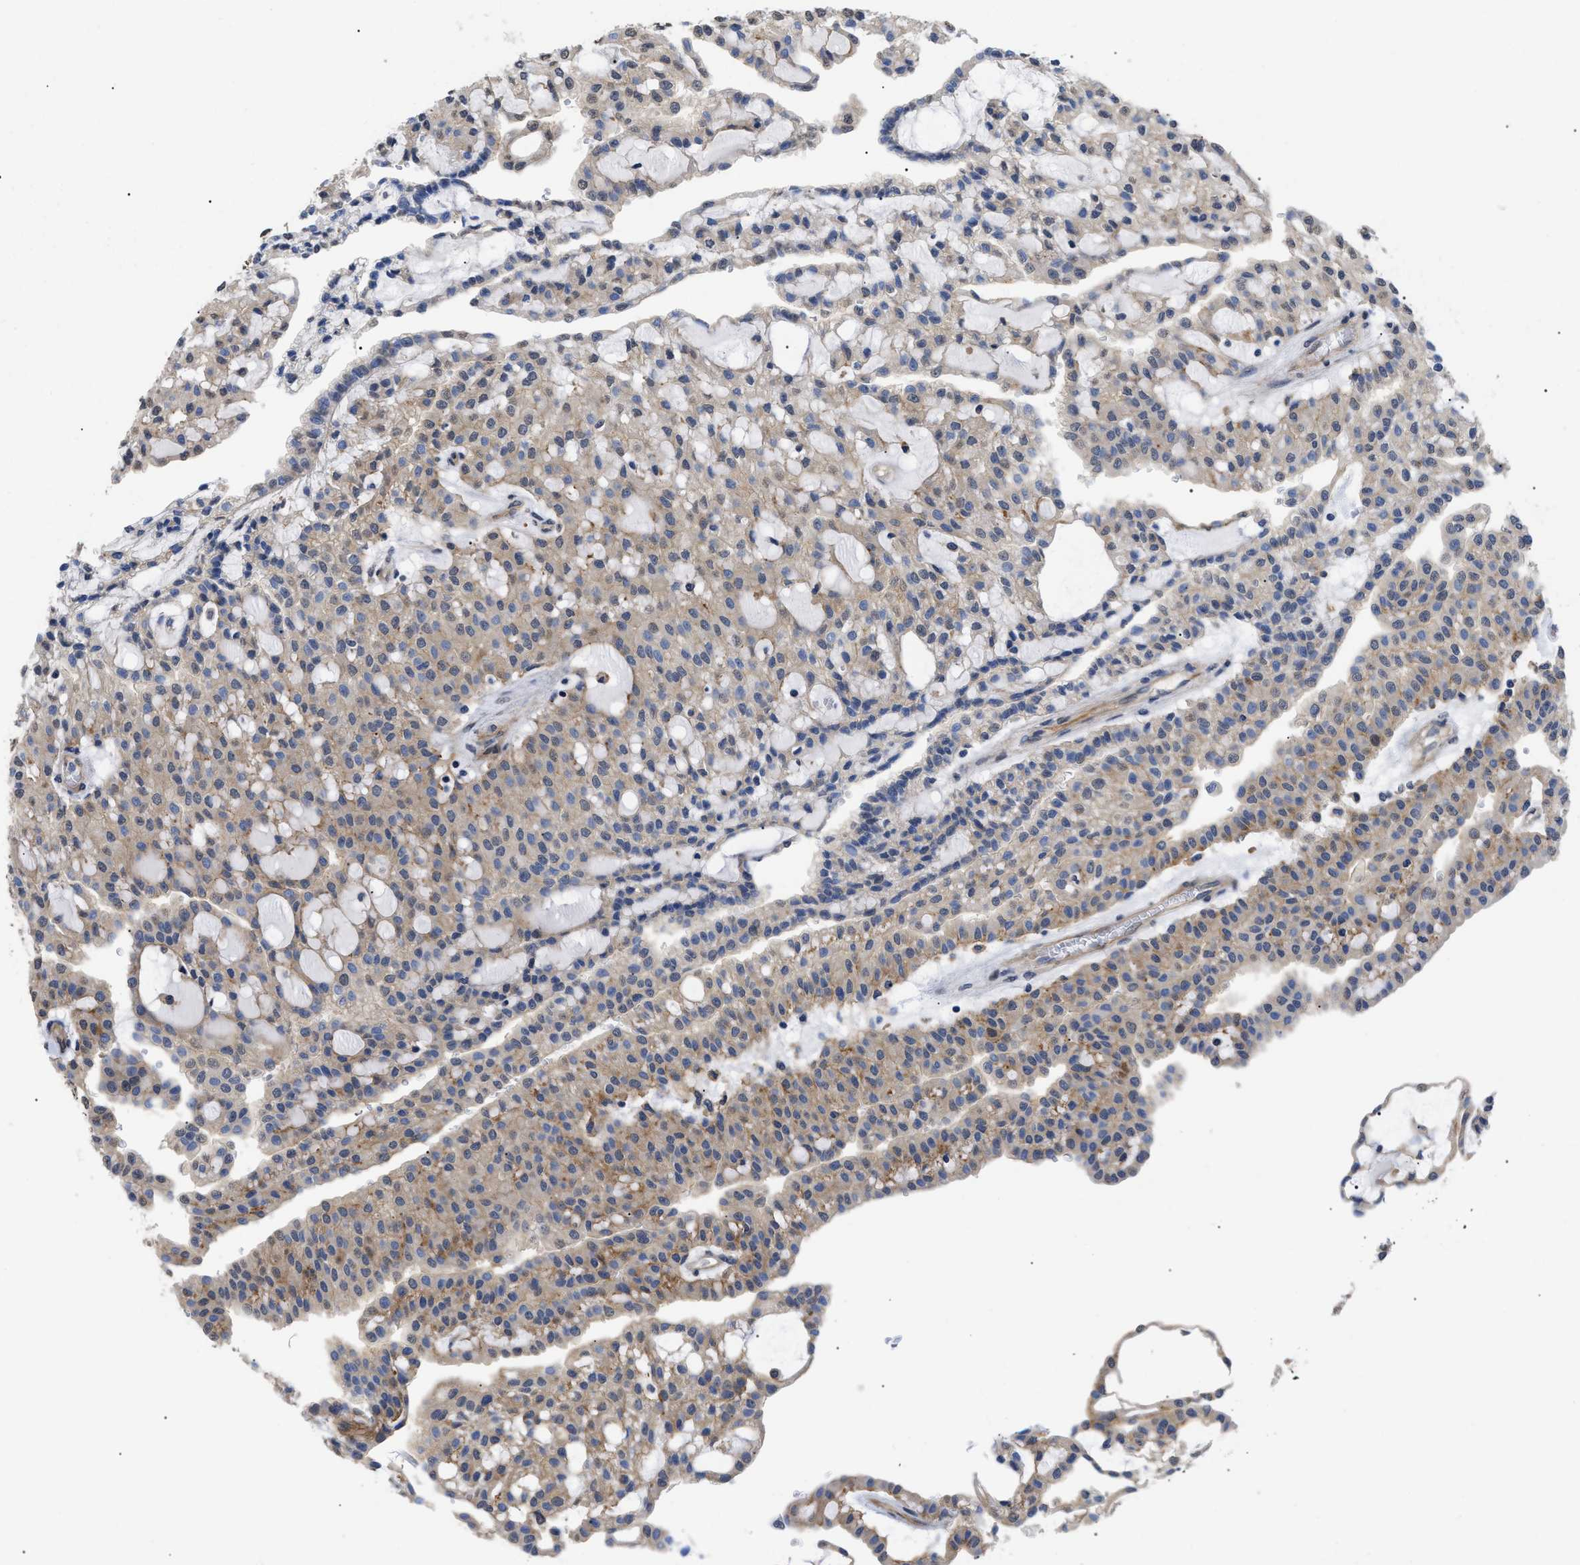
{"staining": {"intensity": "weak", "quantity": ">75%", "location": "cytoplasmic/membranous,nuclear"}, "tissue": "renal cancer", "cell_type": "Tumor cells", "image_type": "cancer", "snomed": [{"axis": "morphology", "description": "Adenocarcinoma, NOS"}, {"axis": "topography", "description": "Kidney"}], "caption": "Adenocarcinoma (renal) stained for a protein (brown) demonstrates weak cytoplasmic/membranous and nuclear positive positivity in about >75% of tumor cells.", "gene": "SFXN5", "patient": {"sex": "male", "age": 63}}